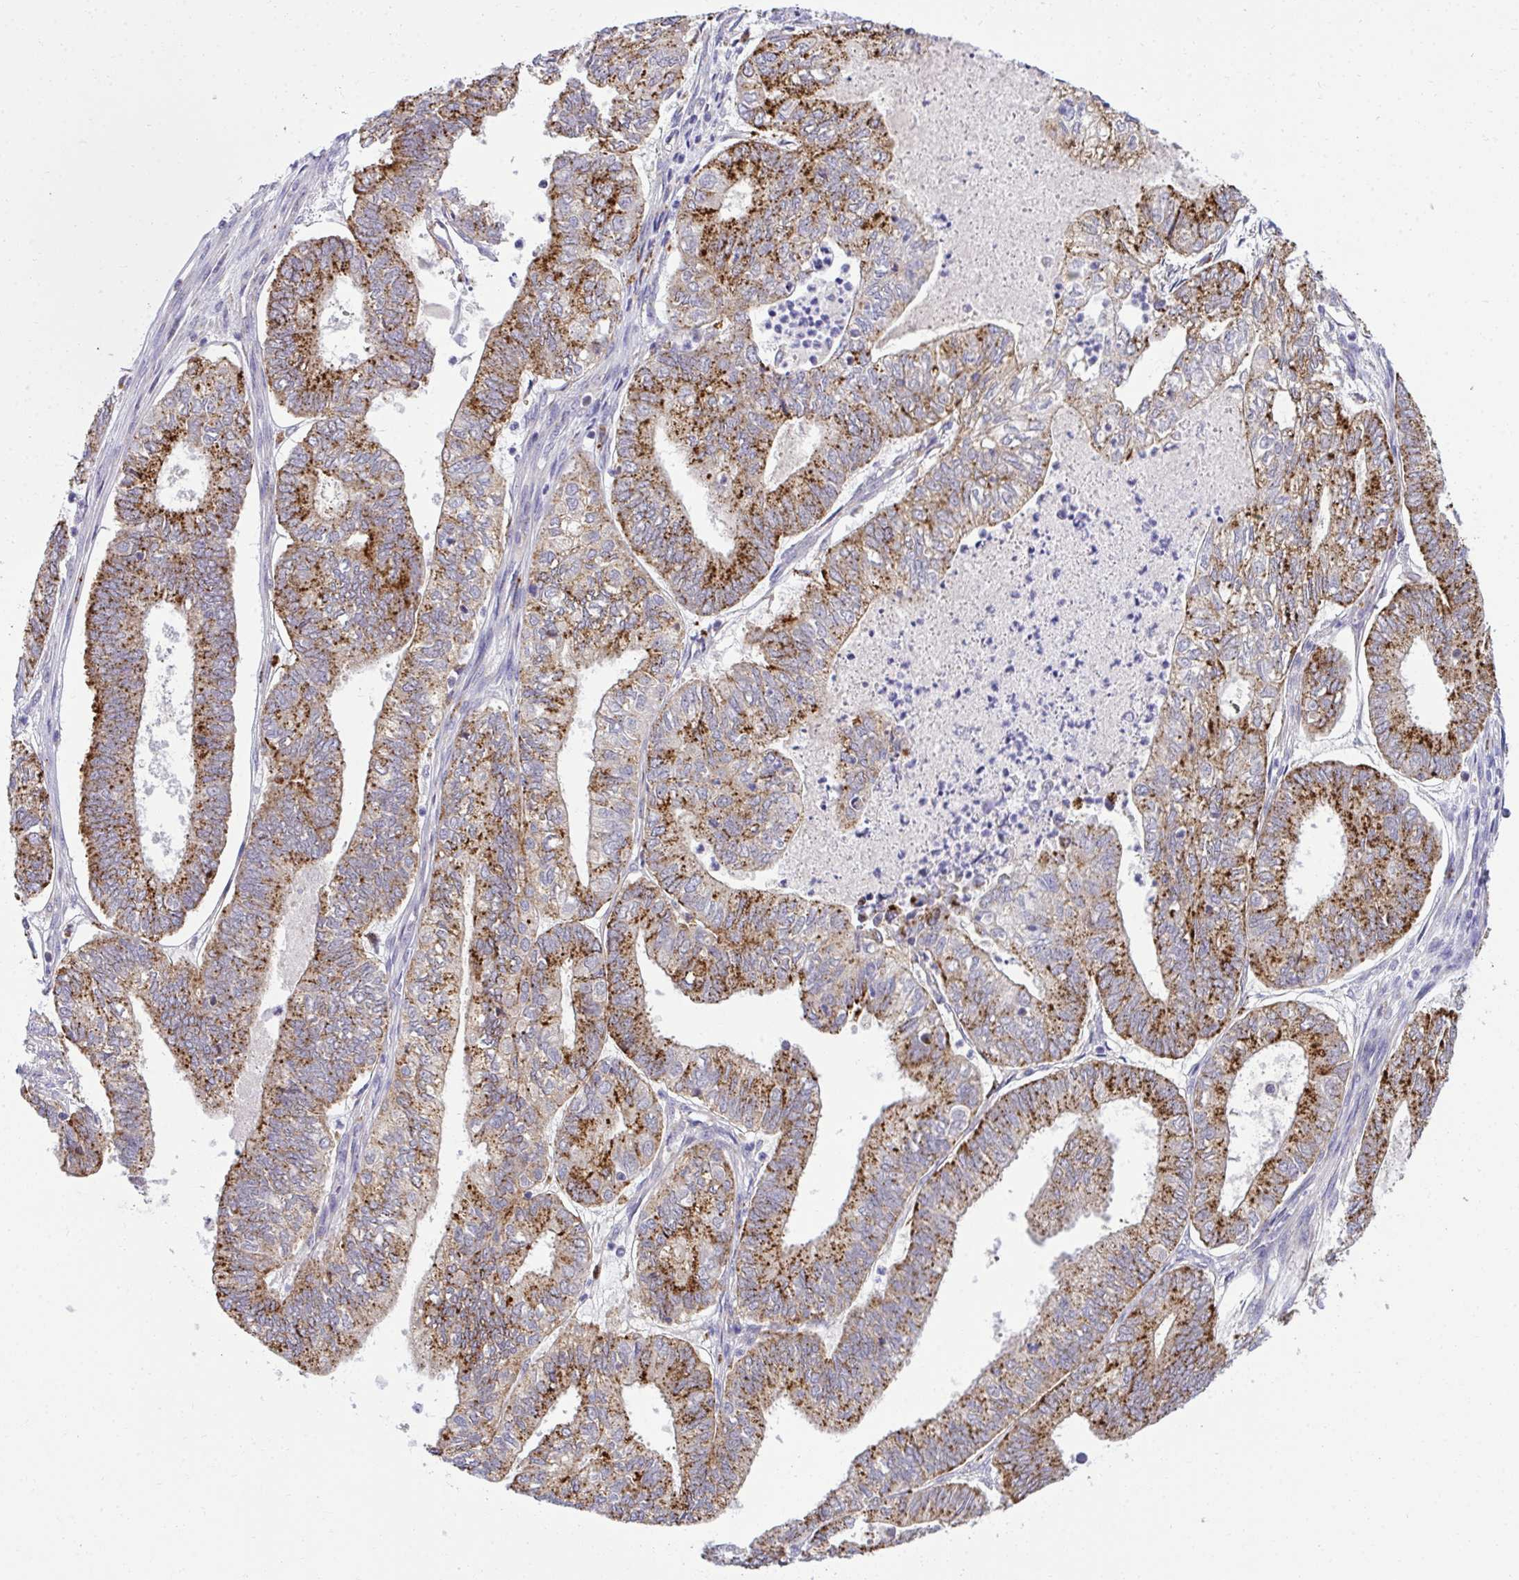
{"staining": {"intensity": "moderate", "quantity": ">75%", "location": "cytoplasmic/membranous"}, "tissue": "ovarian cancer", "cell_type": "Tumor cells", "image_type": "cancer", "snomed": [{"axis": "morphology", "description": "Carcinoma, endometroid"}, {"axis": "topography", "description": "Ovary"}], "caption": "Immunohistochemistry of human ovarian cancer displays medium levels of moderate cytoplasmic/membranous staining in approximately >75% of tumor cells. The protein is shown in brown color, while the nuclei are stained blue.", "gene": "XAF1", "patient": {"sex": "female", "age": 64}}